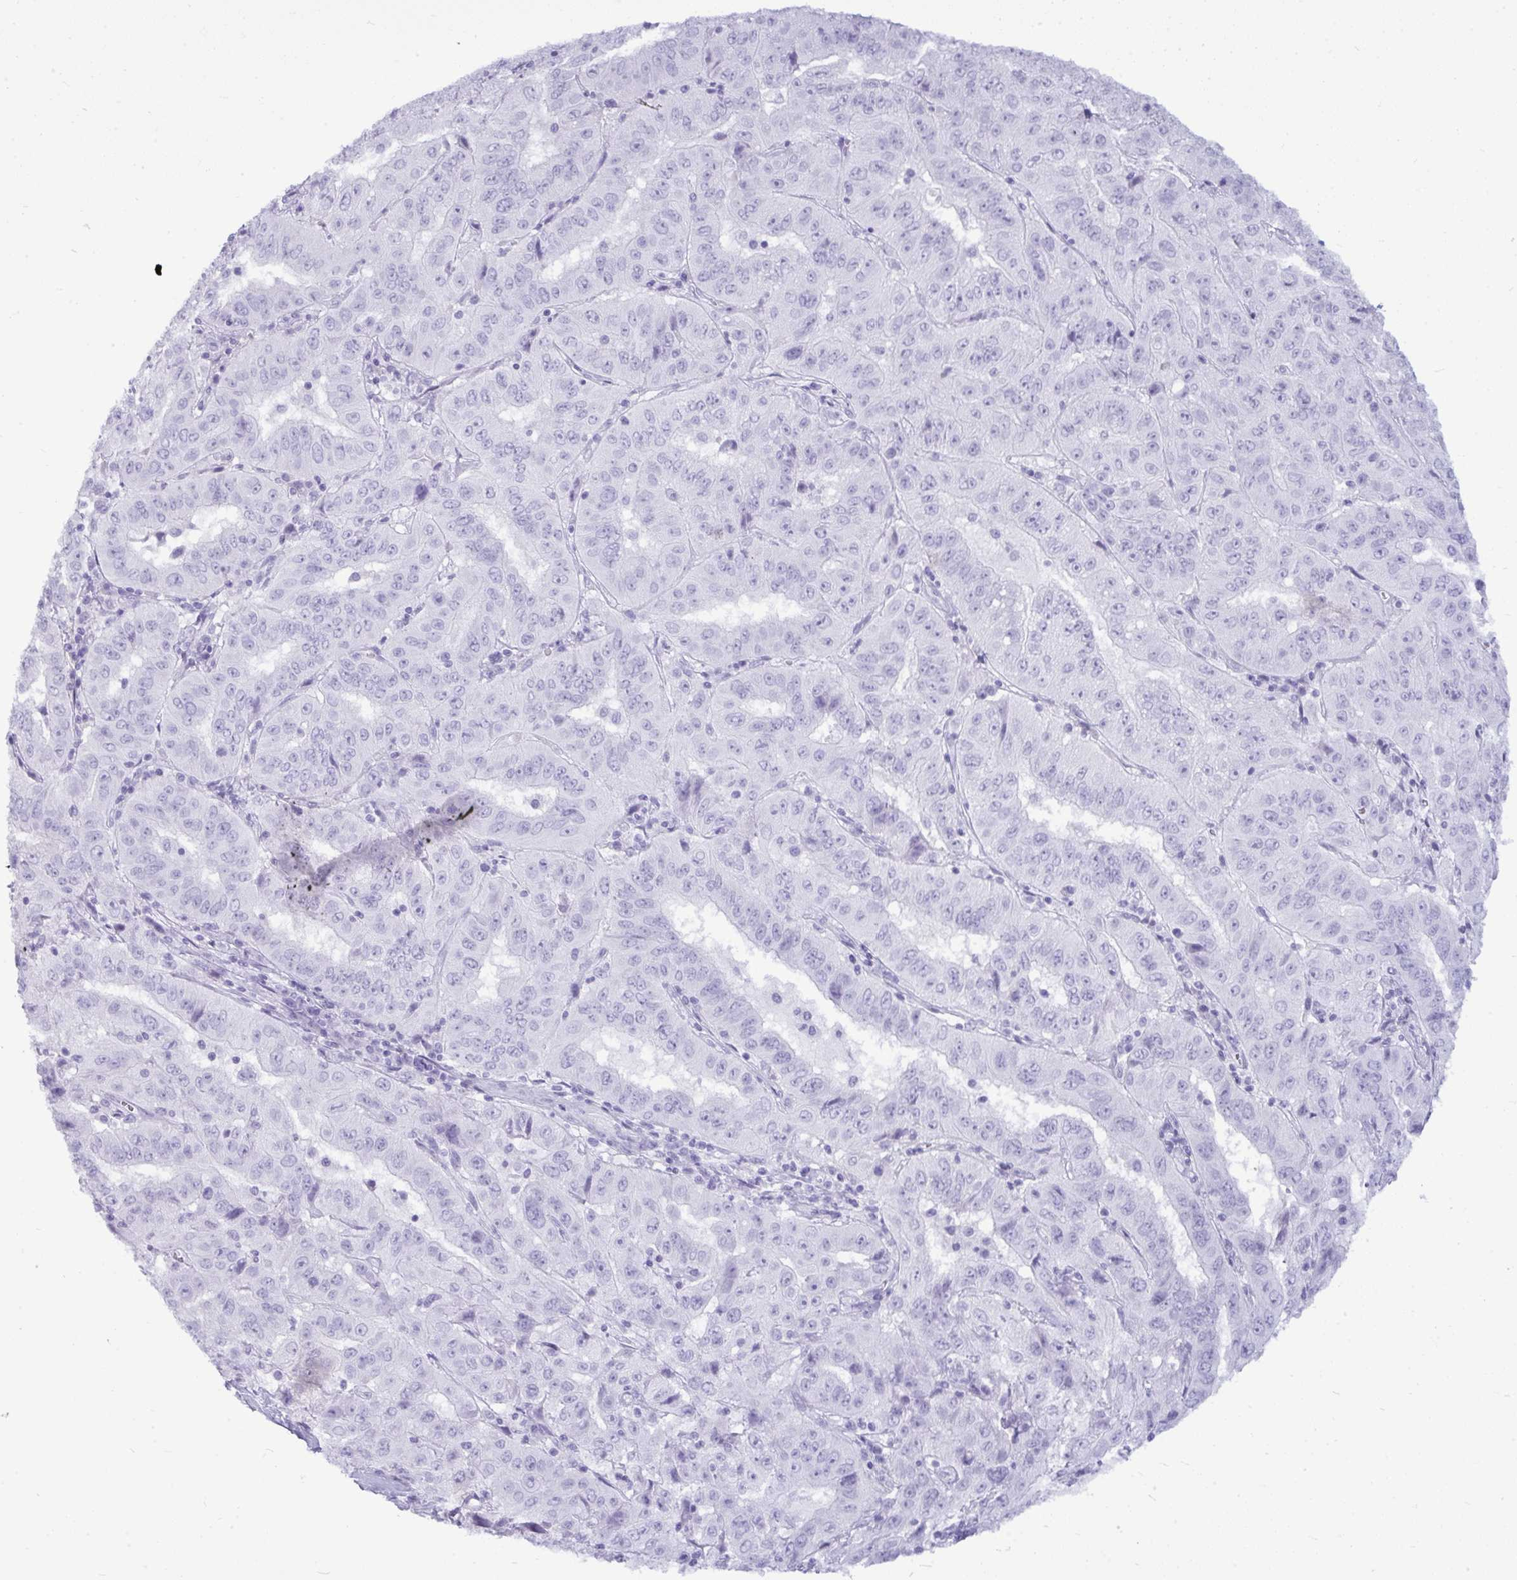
{"staining": {"intensity": "negative", "quantity": "none", "location": "none"}, "tissue": "pancreatic cancer", "cell_type": "Tumor cells", "image_type": "cancer", "snomed": [{"axis": "morphology", "description": "Adenocarcinoma, NOS"}, {"axis": "topography", "description": "Pancreas"}], "caption": "This histopathology image is of pancreatic cancer stained with immunohistochemistry to label a protein in brown with the nuclei are counter-stained blue. There is no positivity in tumor cells.", "gene": "ANKRD60", "patient": {"sex": "male", "age": 63}}